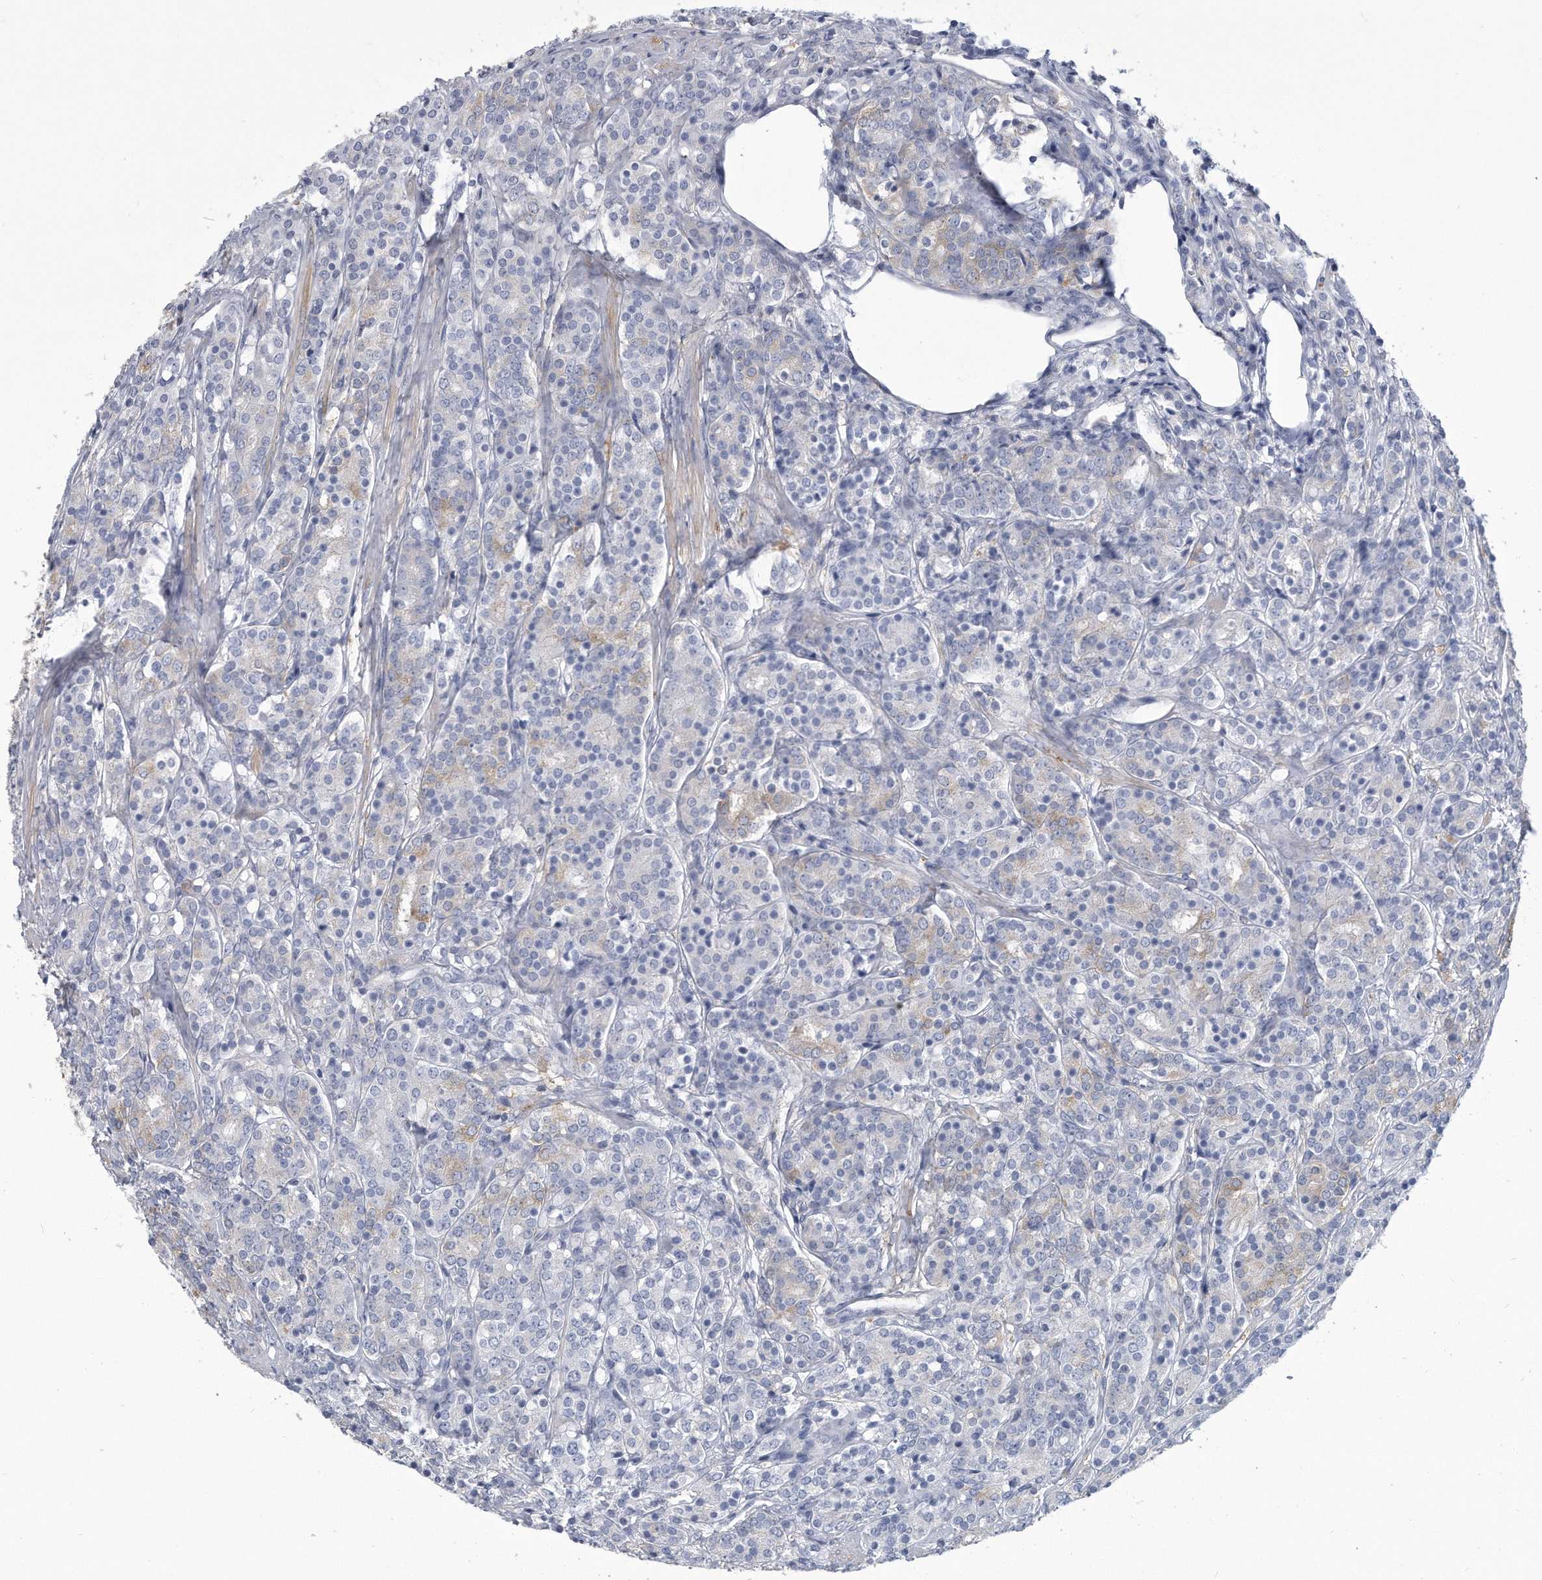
{"staining": {"intensity": "negative", "quantity": "none", "location": "none"}, "tissue": "prostate cancer", "cell_type": "Tumor cells", "image_type": "cancer", "snomed": [{"axis": "morphology", "description": "Adenocarcinoma, High grade"}, {"axis": "topography", "description": "Prostate"}], "caption": "IHC image of neoplastic tissue: prostate adenocarcinoma (high-grade) stained with DAB (3,3'-diaminobenzidine) demonstrates no significant protein expression in tumor cells.", "gene": "PYGB", "patient": {"sex": "male", "age": 62}}